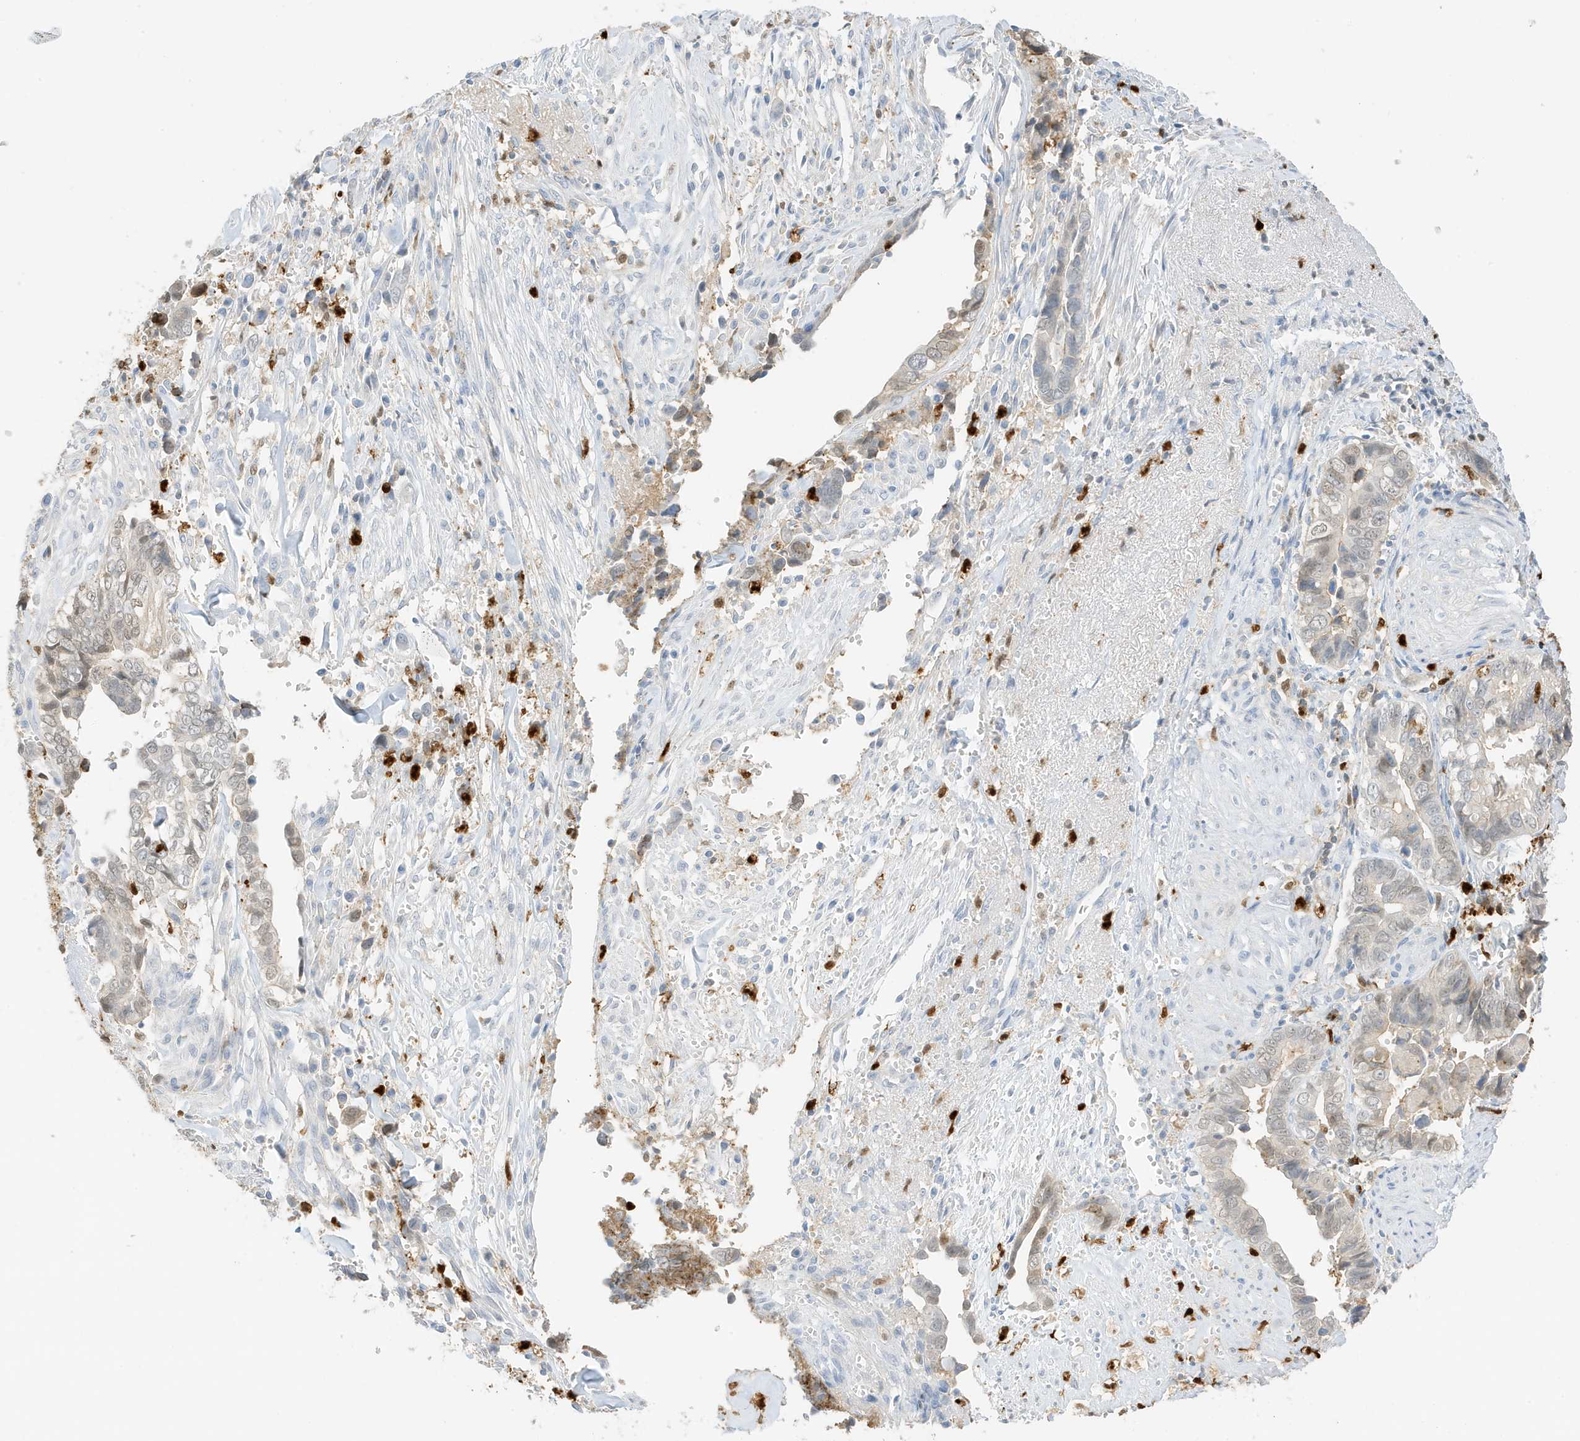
{"staining": {"intensity": "negative", "quantity": "none", "location": "none"}, "tissue": "liver cancer", "cell_type": "Tumor cells", "image_type": "cancer", "snomed": [{"axis": "morphology", "description": "Cholangiocarcinoma"}, {"axis": "topography", "description": "Liver"}], "caption": "Immunohistochemical staining of liver cancer (cholangiocarcinoma) demonstrates no significant staining in tumor cells.", "gene": "GCA", "patient": {"sex": "female", "age": 79}}